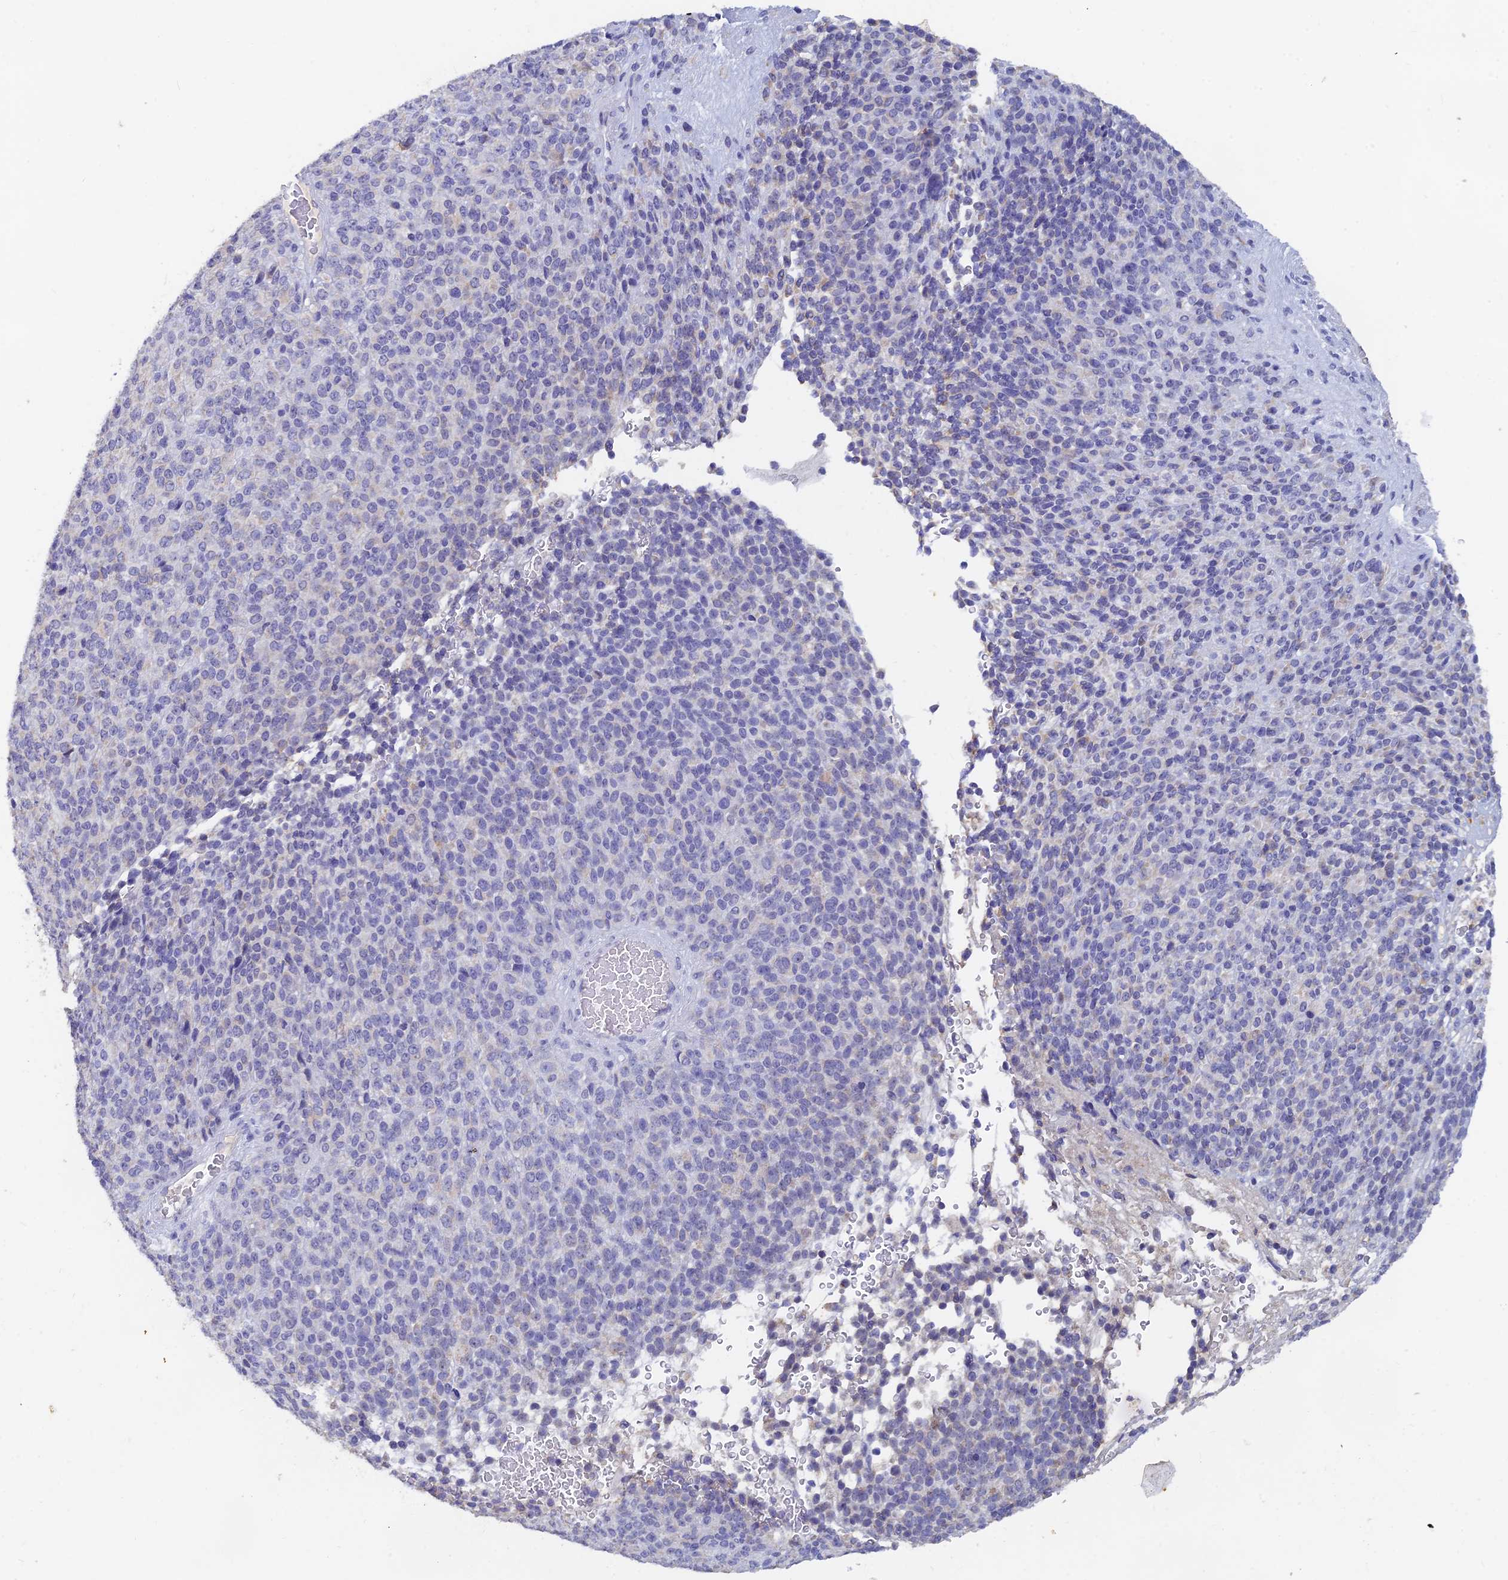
{"staining": {"intensity": "negative", "quantity": "none", "location": "none"}, "tissue": "melanoma", "cell_type": "Tumor cells", "image_type": "cancer", "snomed": [{"axis": "morphology", "description": "Malignant melanoma, Metastatic site"}, {"axis": "topography", "description": "Brain"}], "caption": "Immunohistochemistry of malignant melanoma (metastatic site) demonstrates no staining in tumor cells.", "gene": "LRIF1", "patient": {"sex": "female", "age": 56}}